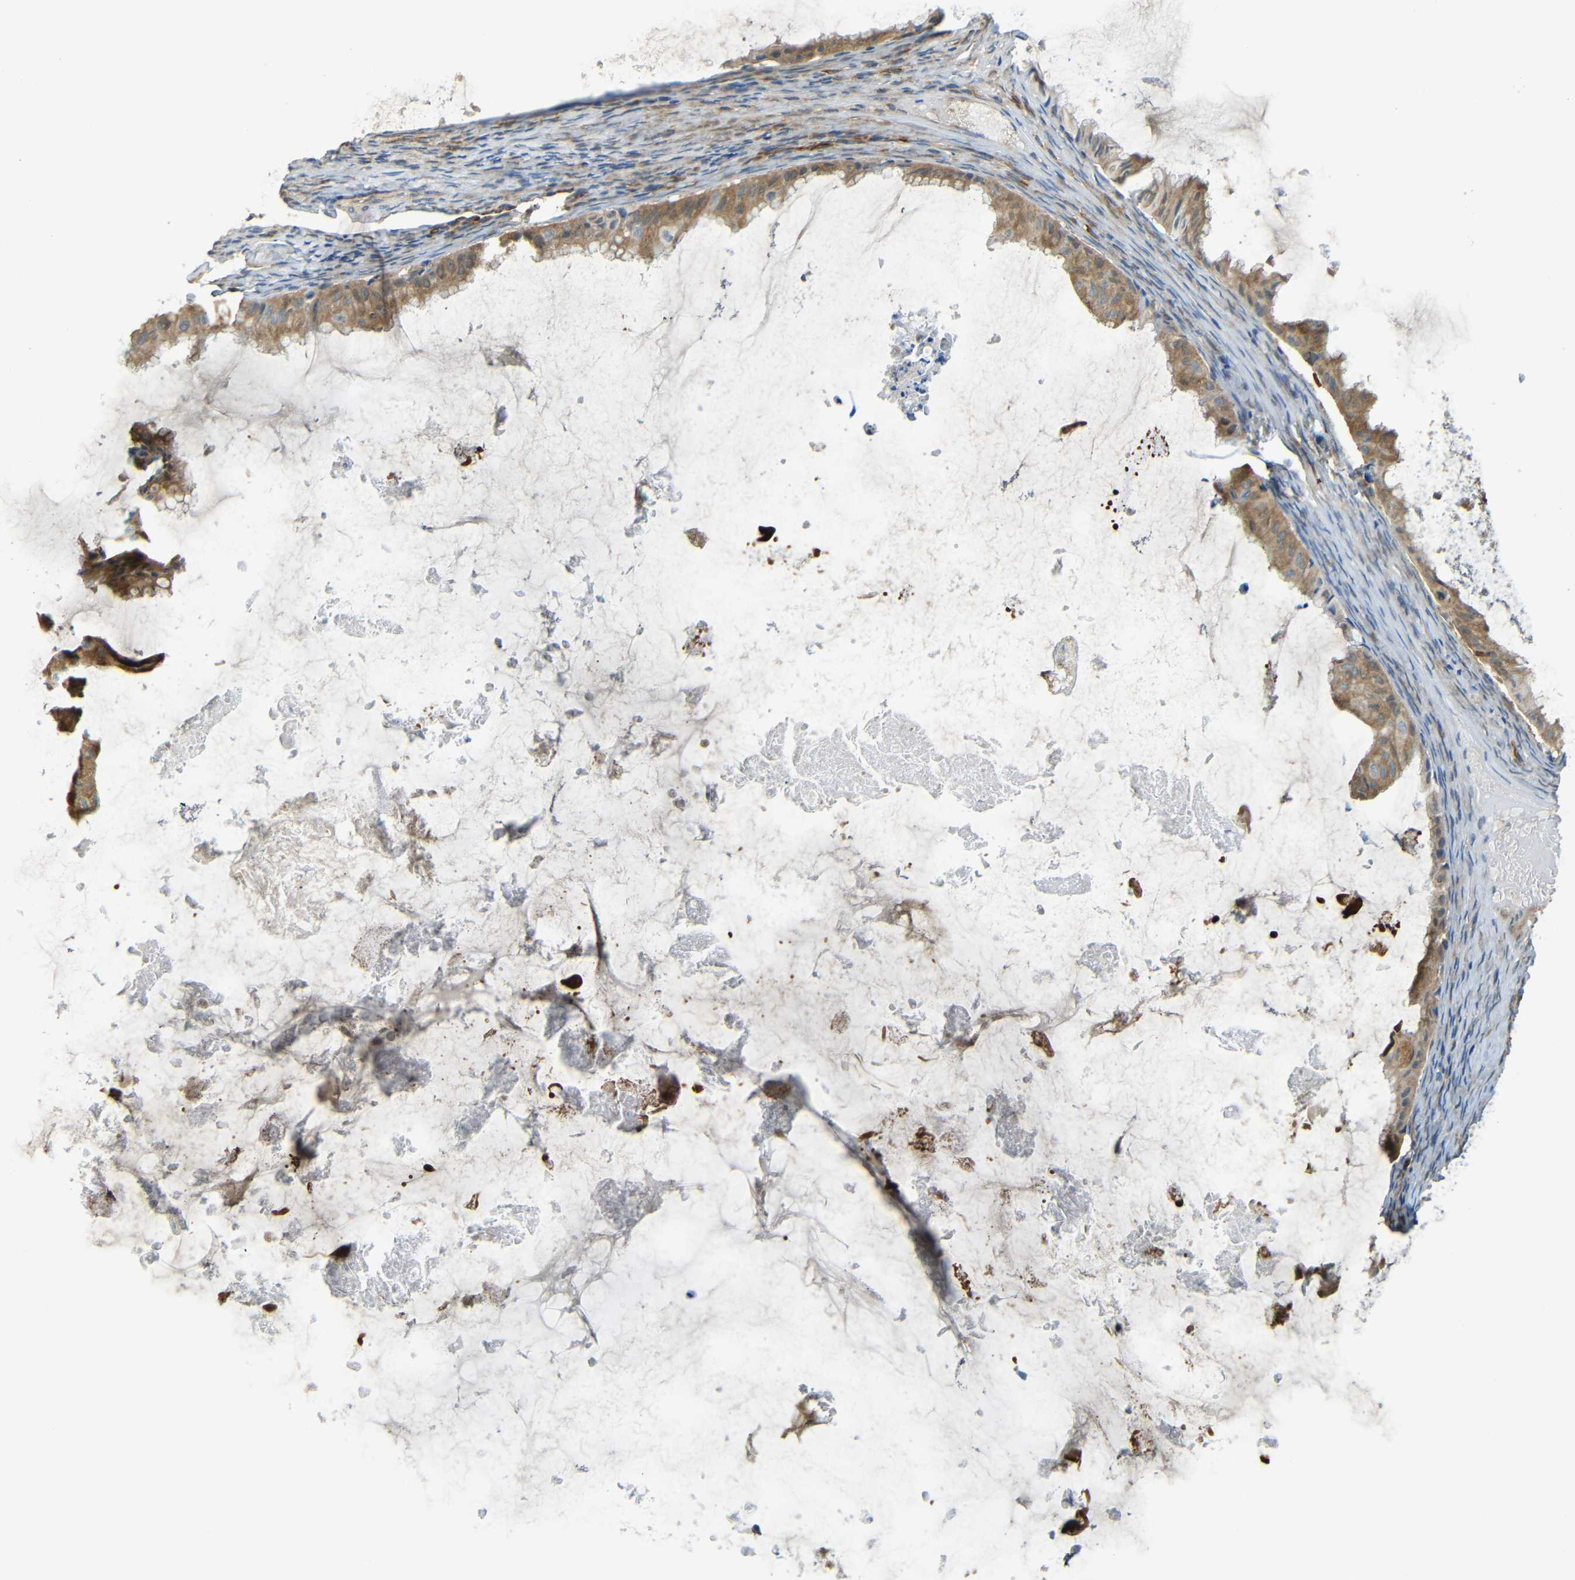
{"staining": {"intensity": "moderate", "quantity": ">75%", "location": "cytoplasmic/membranous"}, "tissue": "ovarian cancer", "cell_type": "Tumor cells", "image_type": "cancer", "snomed": [{"axis": "morphology", "description": "Cystadenocarcinoma, mucinous, NOS"}, {"axis": "topography", "description": "Ovary"}], "caption": "Ovarian mucinous cystadenocarcinoma stained with a brown dye displays moderate cytoplasmic/membranous positive staining in about >75% of tumor cells.", "gene": "FNDC3A", "patient": {"sex": "female", "age": 61}}